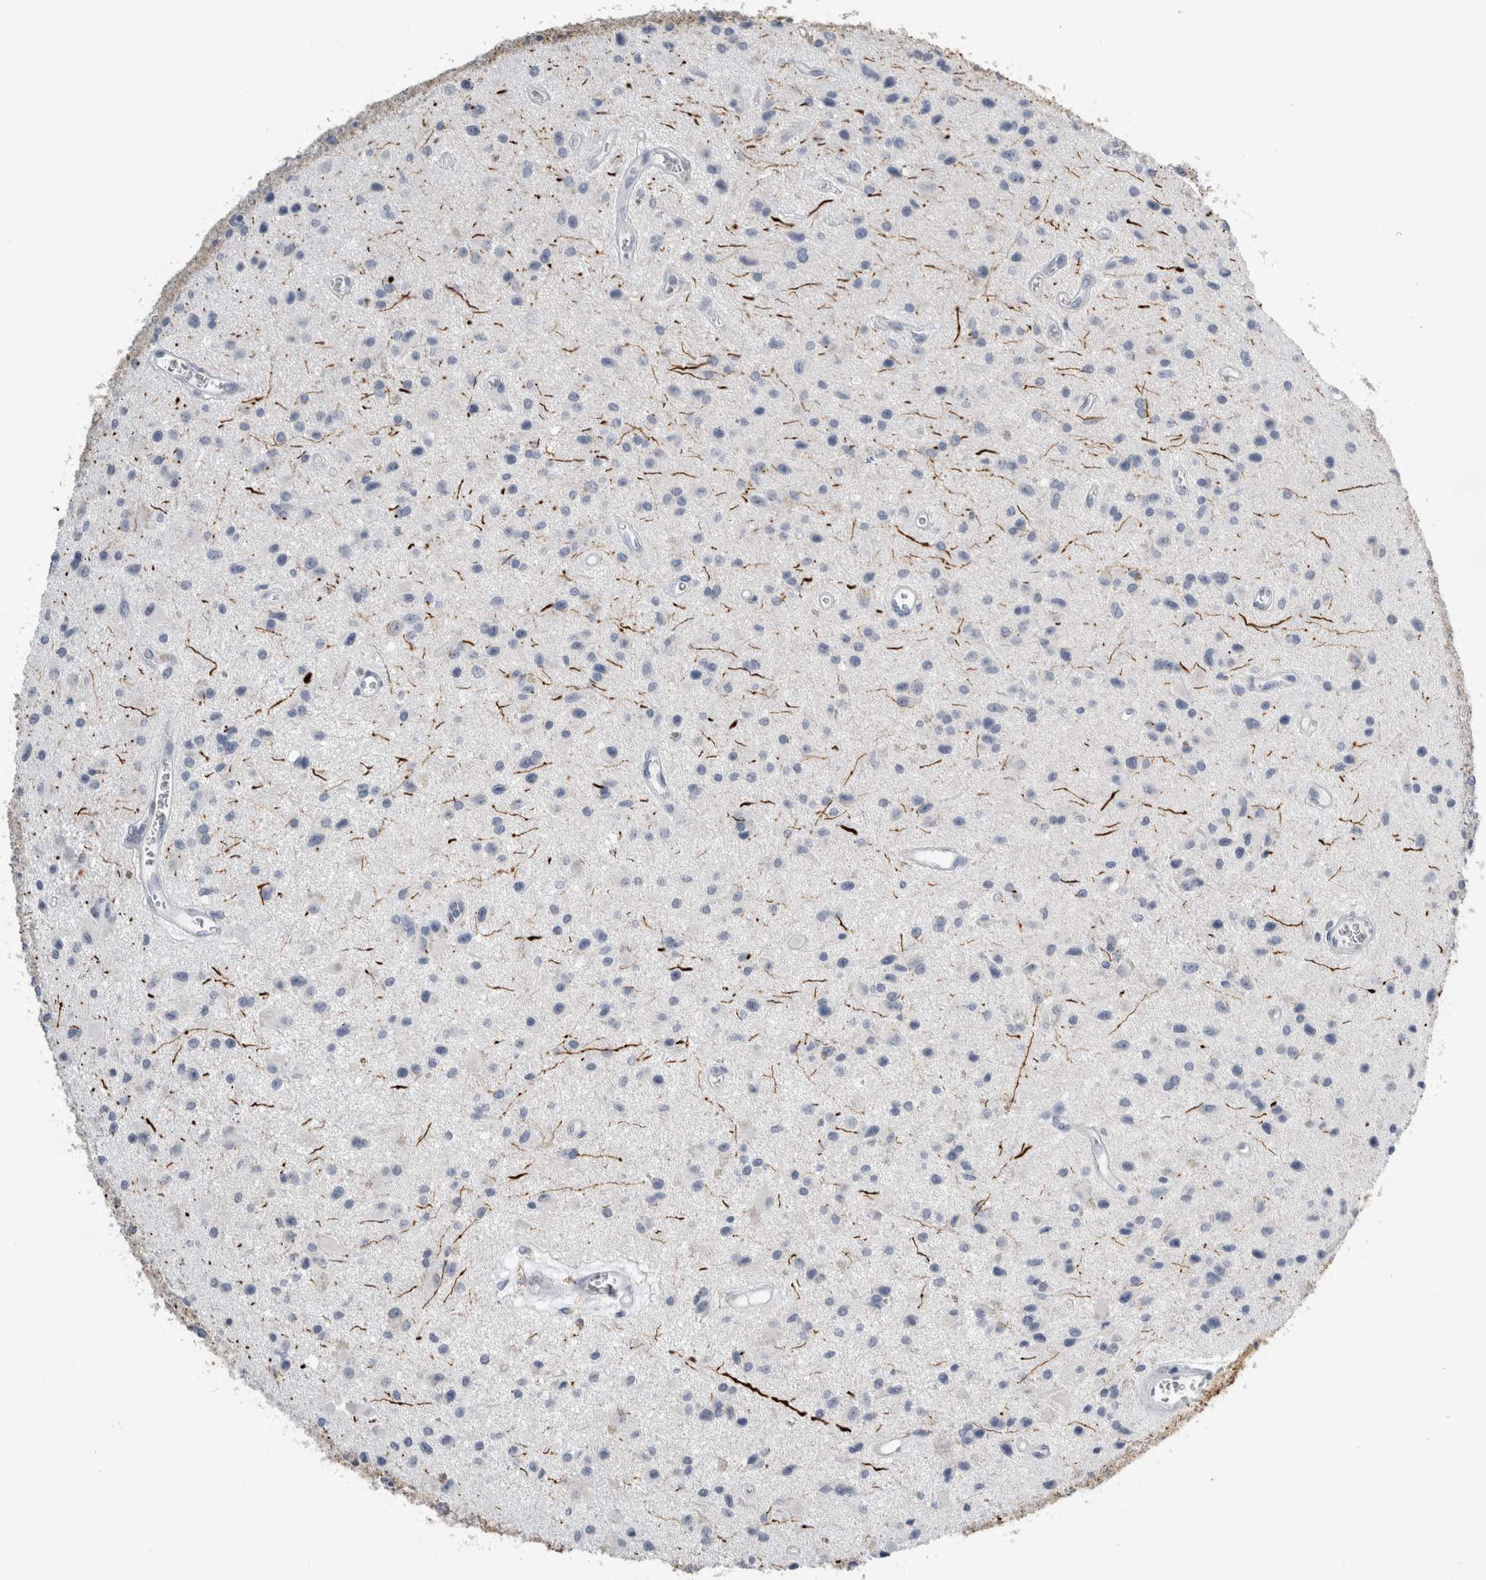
{"staining": {"intensity": "negative", "quantity": "none", "location": "none"}, "tissue": "glioma", "cell_type": "Tumor cells", "image_type": "cancer", "snomed": [{"axis": "morphology", "description": "Glioma, malignant, Low grade"}, {"axis": "topography", "description": "Brain"}], "caption": "Immunohistochemistry (IHC) image of human glioma stained for a protein (brown), which displays no positivity in tumor cells.", "gene": "NEFM", "patient": {"sex": "male", "age": 58}}